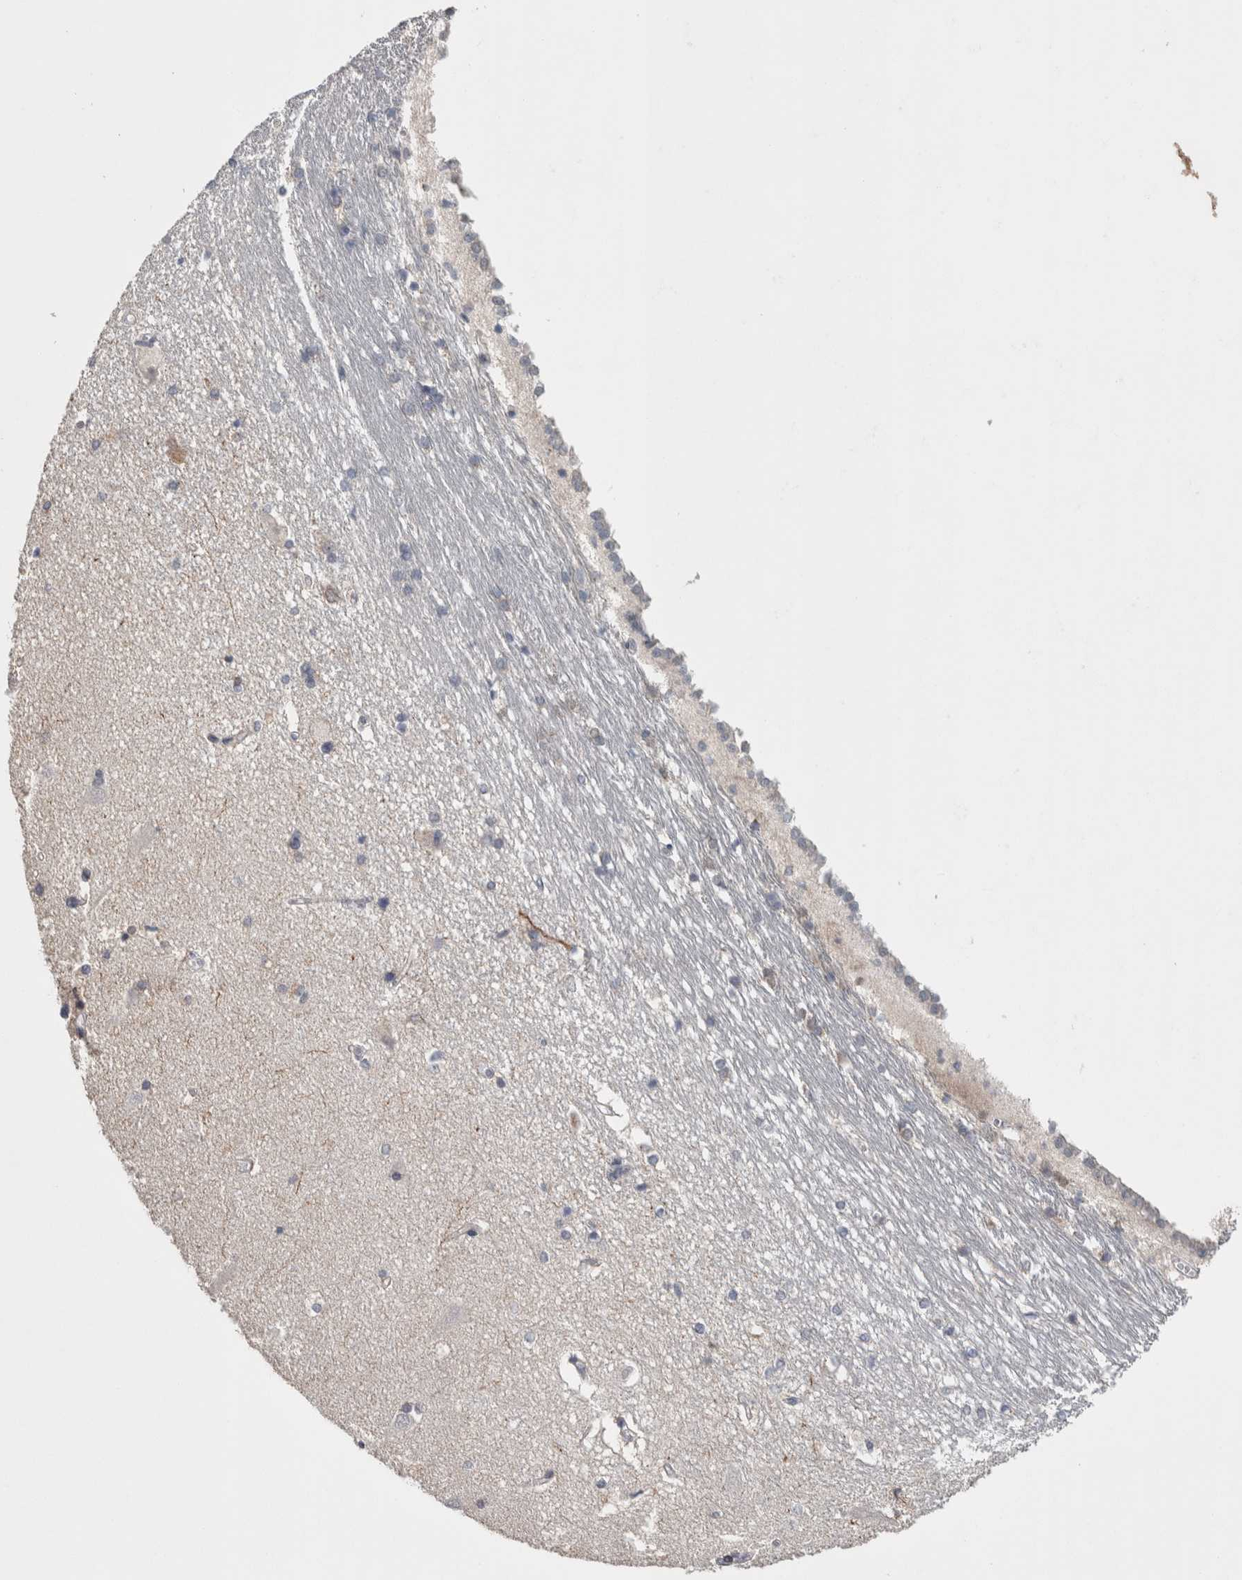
{"staining": {"intensity": "negative", "quantity": "none", "location": "none"}, "tissue": "hippocampus", "cell_type": "Glial cells", "image_type": "normal", "snomed": [{"axis": "morphology", "description": "Normal tissue, NOS"}, {"axis": "topography", "description": "Hippocampus"}], "caption": "There is no significant staining in glial cells of hippocampus. (Brightfield microscopy of DAB immunohistochemistry at high magnification).", "gene": "ASPN", "patient": {"sex": "male", "age": 45}}